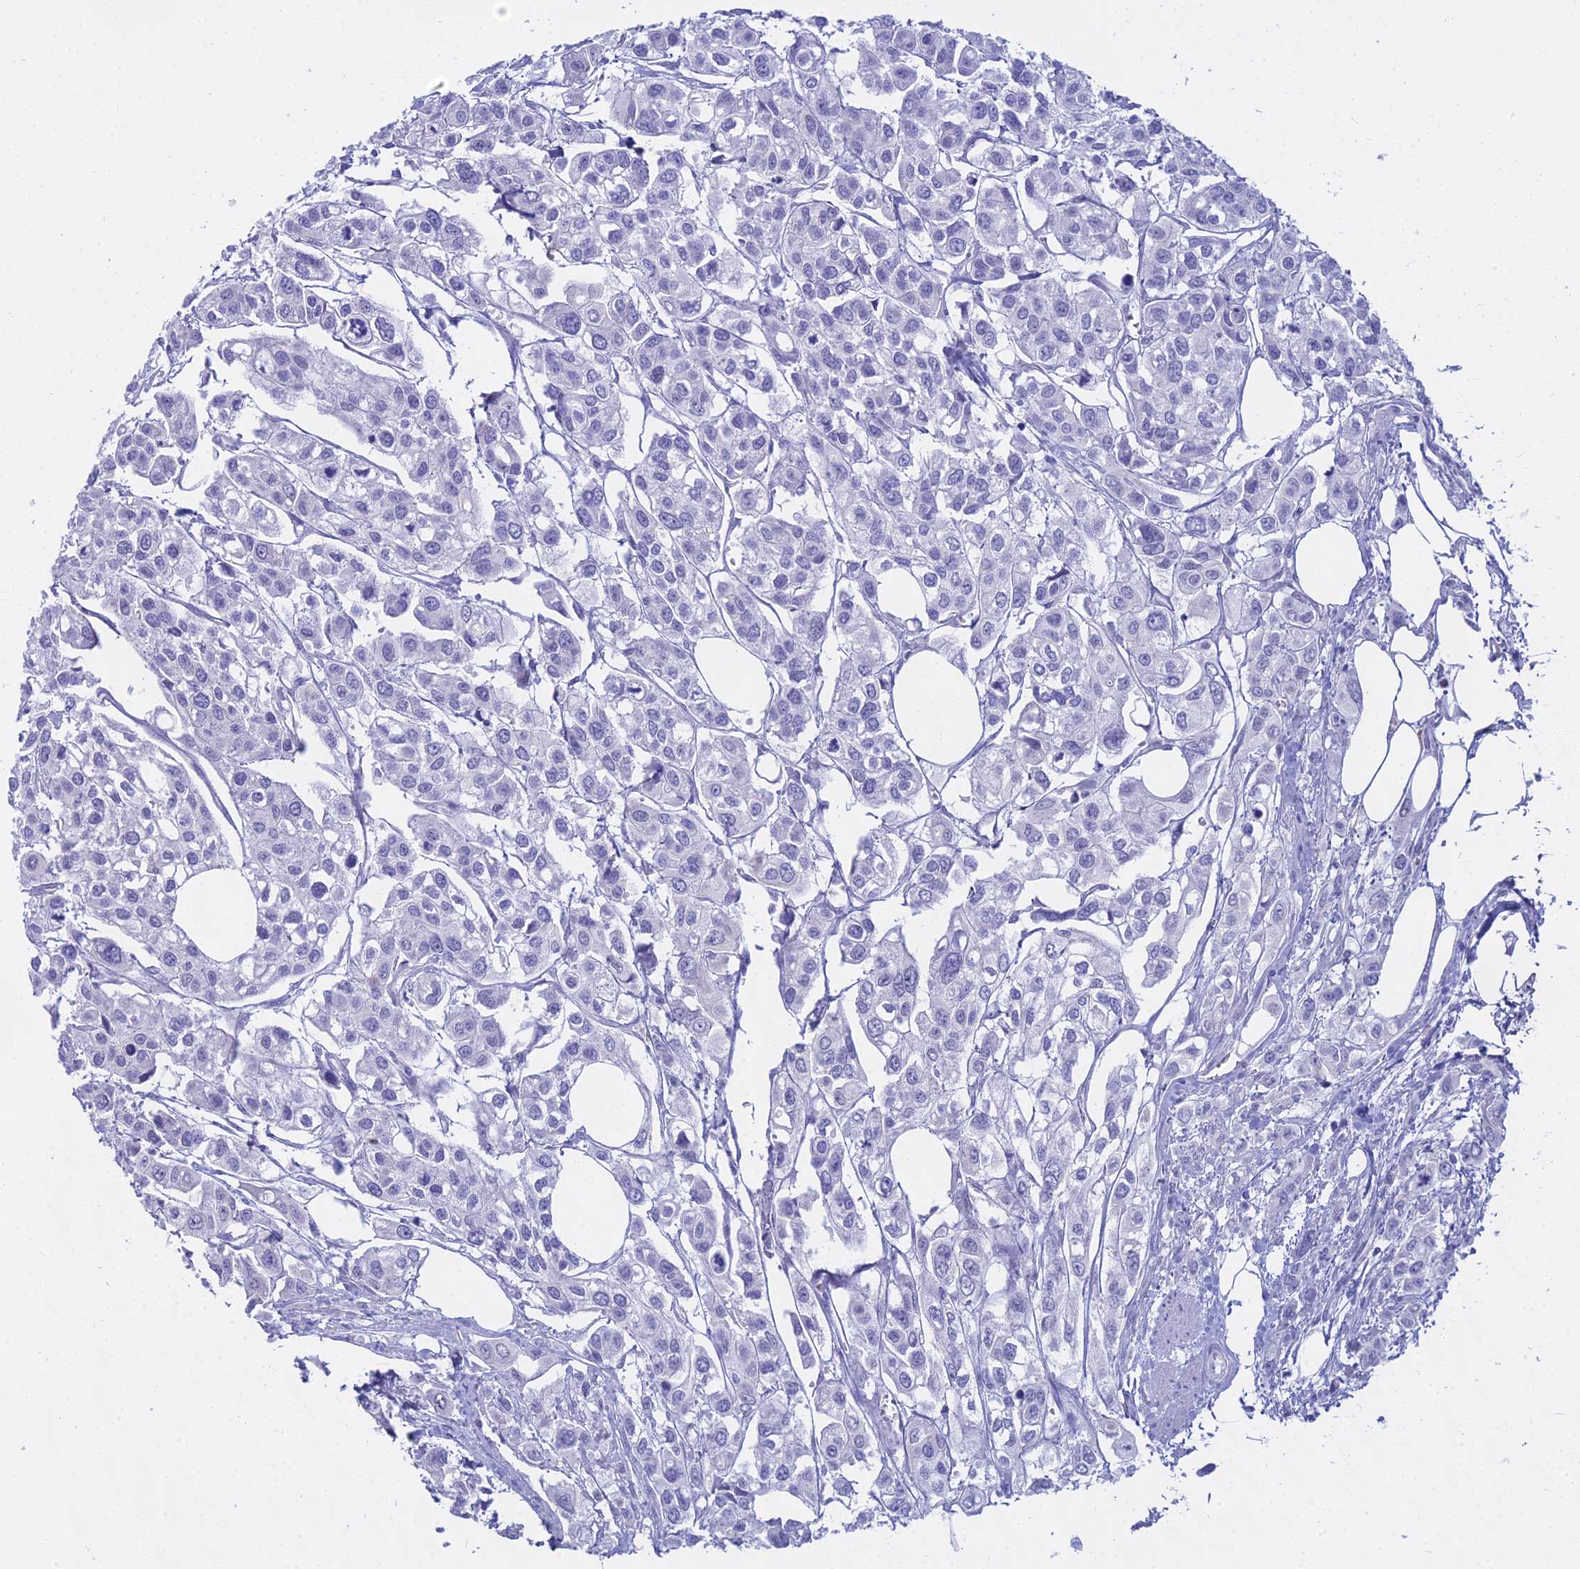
{"staining": {"intensity": "negative", "quantity": "none", "location": "none"}, "tissue": "urothelial cancer", "cell_type": "Tumor cells", "image_type": "cancer", "snomed": [{"axis": "morphology", "description": "Urothelial carcinoma, High grade"}, {"axis": "topography", "description": "Urinary bladder"}], "caption": "Immunohistochemical staining of human high-grade urothelial carcinoma reveals no significant expression in tumor cells. (Stains: DAB IHC with hematoxylin counter stain, Microscopy: brightfield microscopy at high magnification).", "gene": "CGB2", "patient": {"sex": "male", "age": 67}}